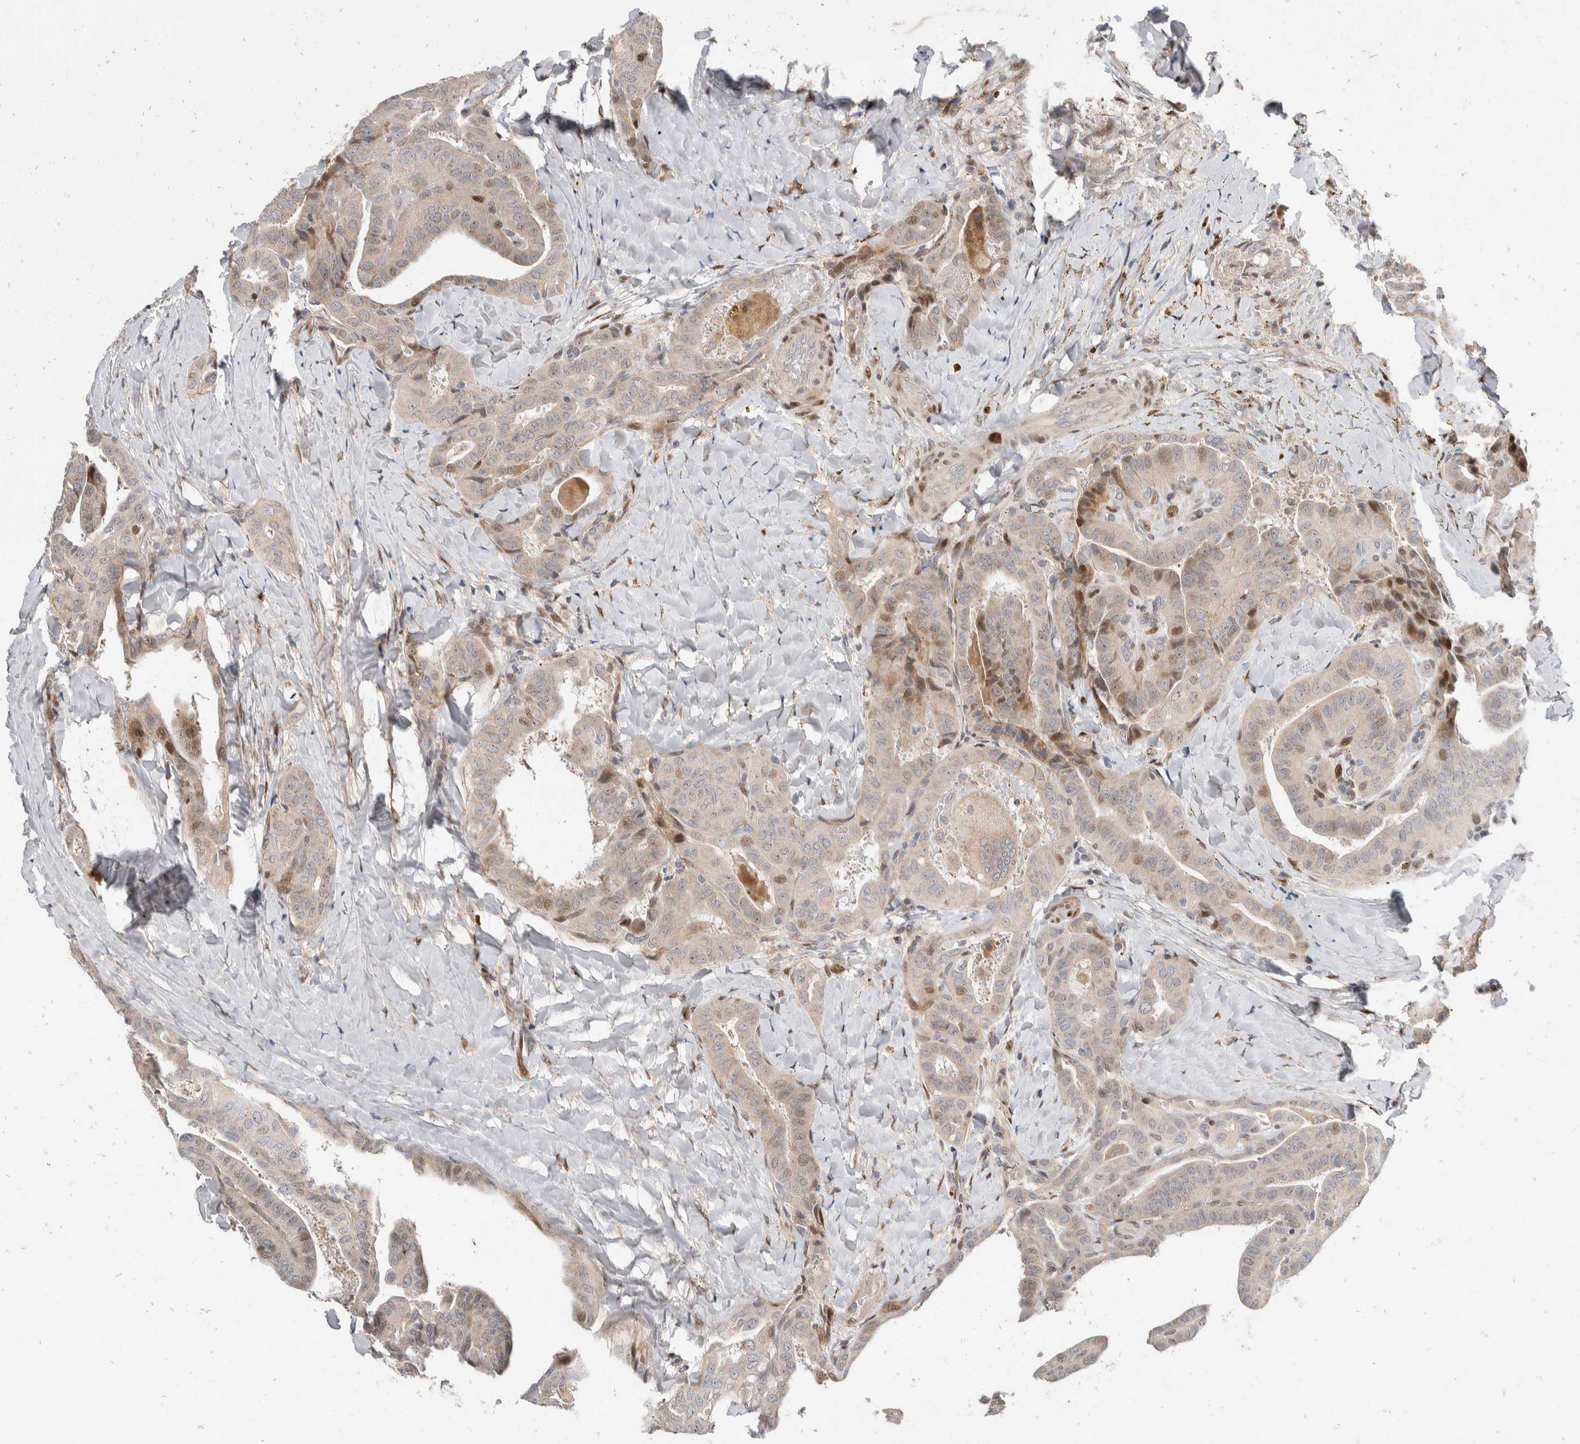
{"staining": {"intensity": "moderate", "quantity": "25%-75%", "location": "cytoplasmic/membranous,nuclear"}, "tissue": "thyroid cancer", "cell_type": "Tumor cells", "image_type": "cancer", "snomed": [{"axis": "morphology", "description": "Papillary adenocarcinoma, NOS"}, {"axis": "topography", "description": "Thyroid gland"}], "caption": "DAB (3,3'-diaminobenzidine) immunohistochemical staining of human thyroid papillary adenocarcinoma displays moderate cytoplasmic/membranous and nuclear protein positivity in approximately 25%-75% of tumor cells. The protein of interest is stained brown, and the nuclei are stained in blue (DAB IHC with brightfield microscopy, high magnification).", "gene": "ZNF703", "patient": {"sex": "male", "age": 77}}